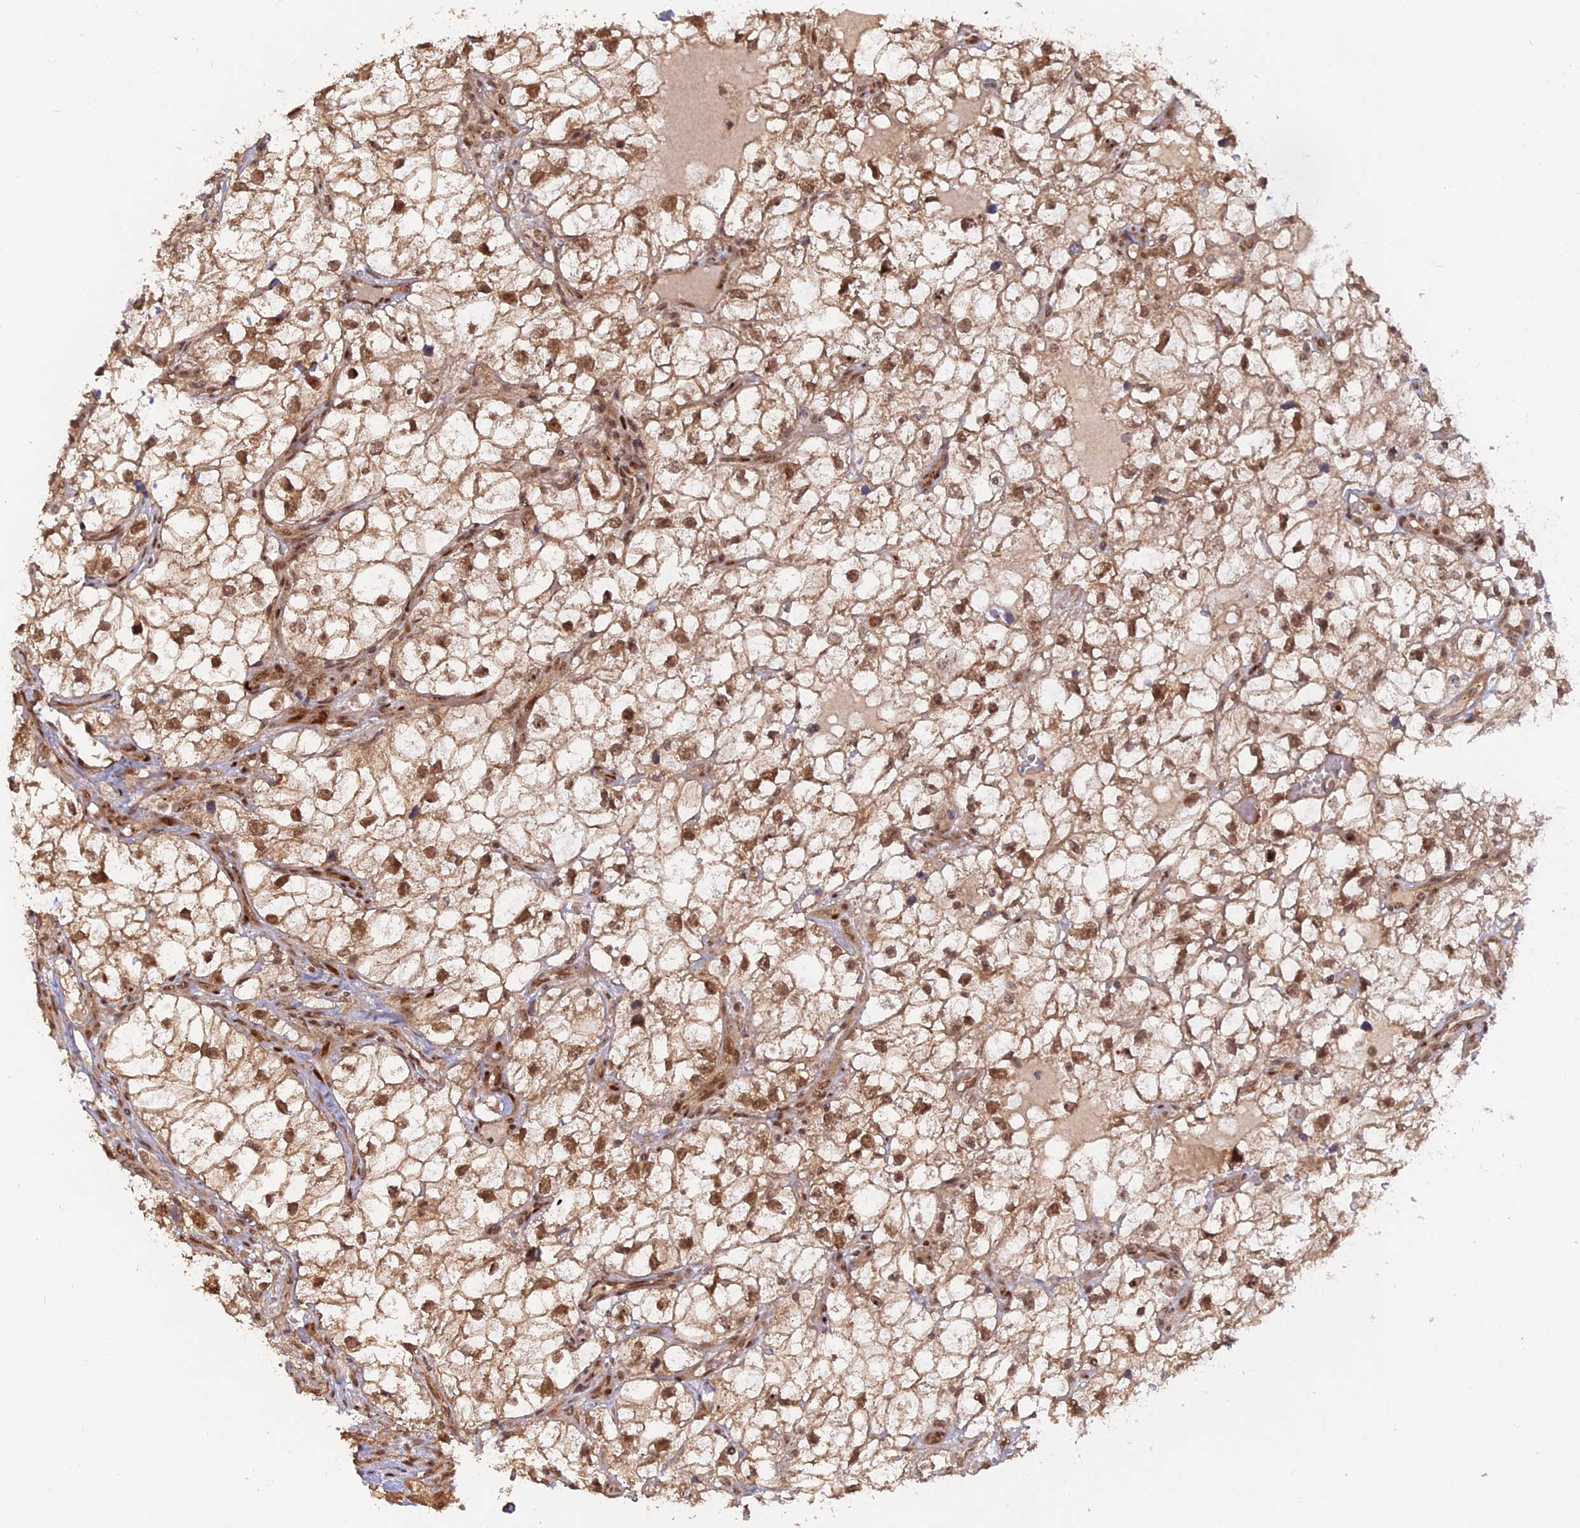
{"staining": {"intensity": "moderate", "quantity": ">75%", "location": "cytoplasmic/membranous,nuclear"}, "tissue": "renal cancer", "cell_type": "Tumor cells", "image_type": "cancer", "snomed": [{"axis": "morphology", "description": "Adenocarcinoma, NOS"}, {"axis": "topography", "description": "Kidney"}], "caption": "This photomicrograph demonstrates adenocarcinoma (renal) stained with IHC to label a protein in brown. The cytoplasmic/membranous and nuclear of tumor cells show moderate positivity for the protein. Nuclei are counter-stained blue.", "gene": "PKIG", "patient": {"sex": "male", "age": 59}}